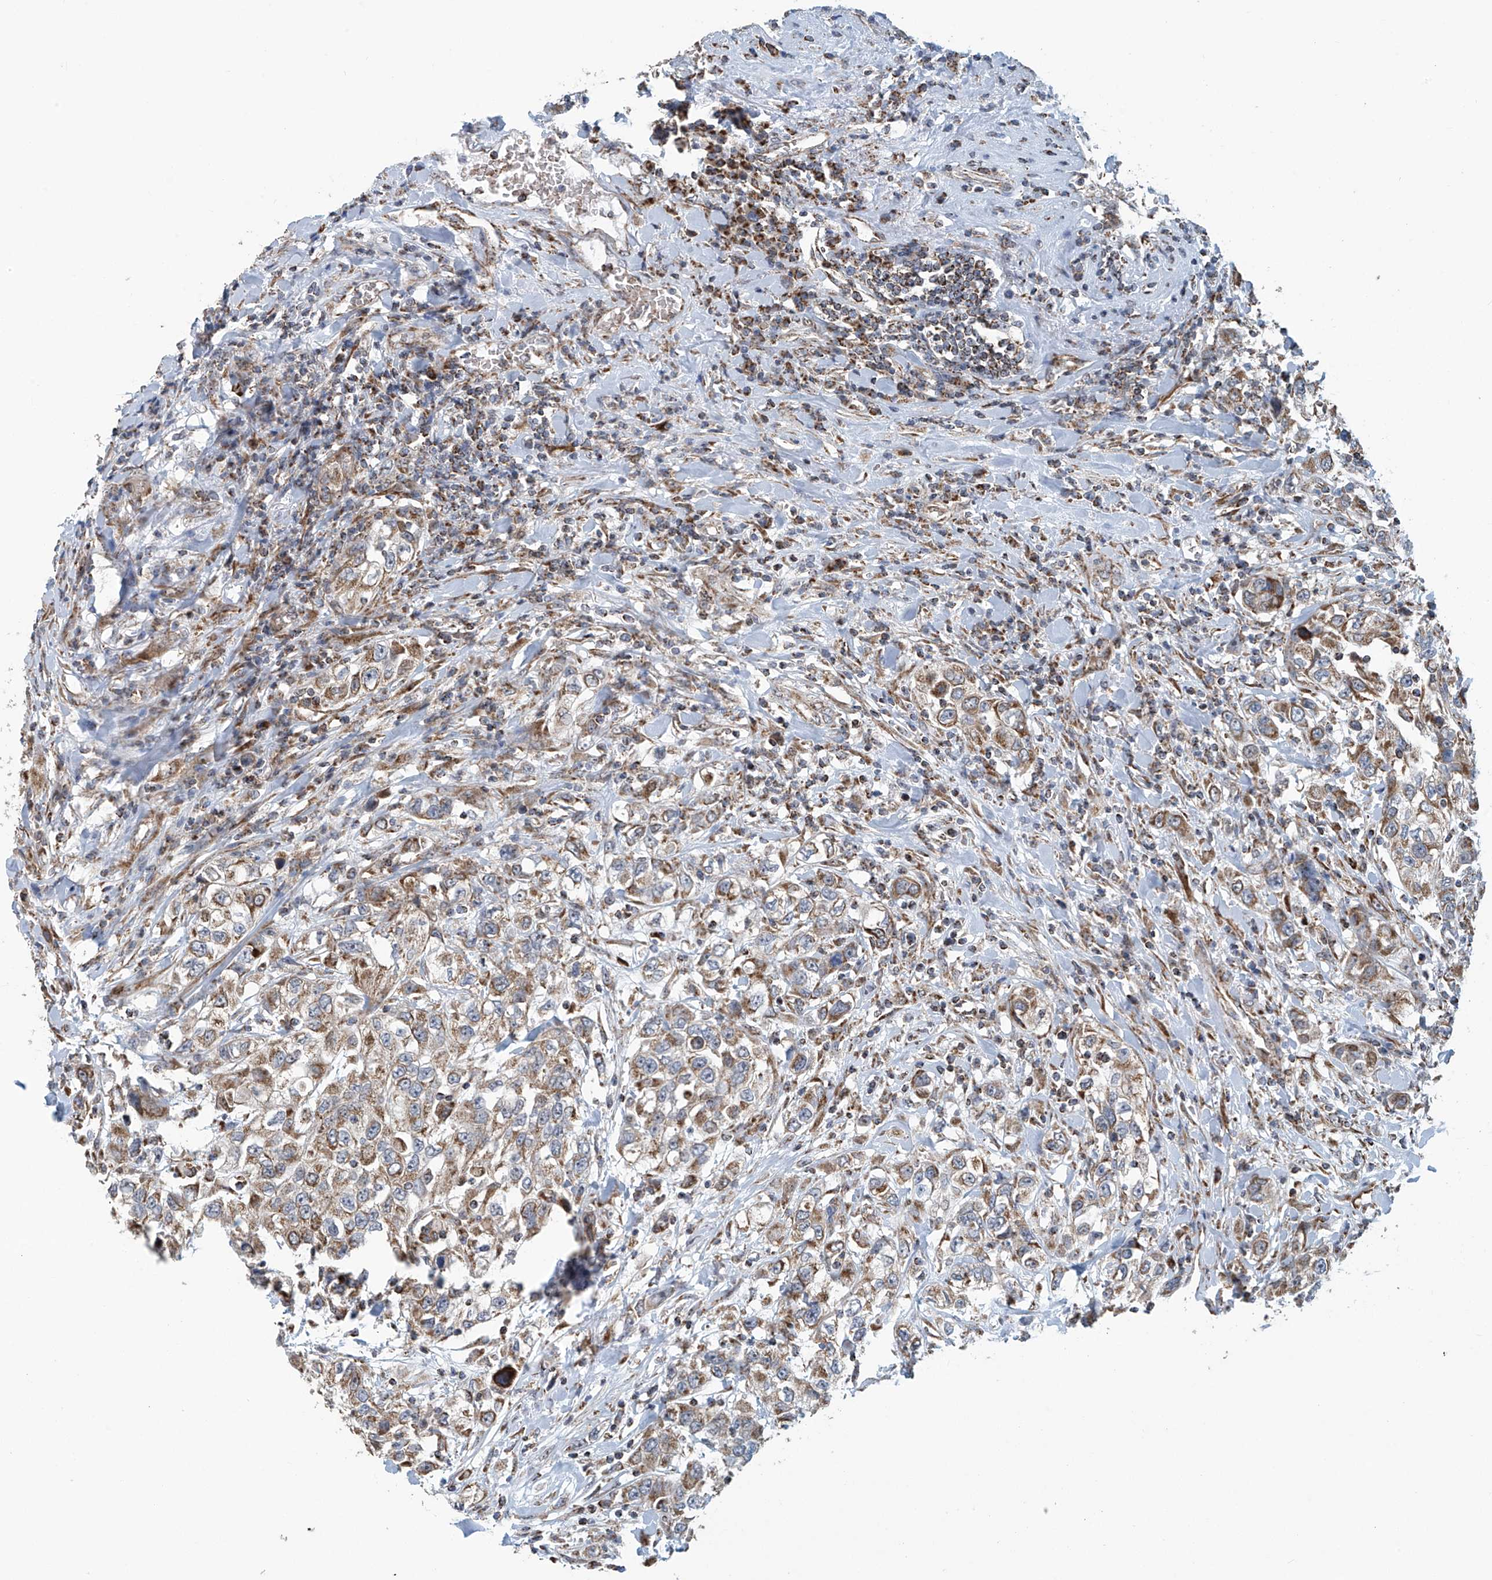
{"staining": {"intensity": "moderate", "quantity": ">75%", "location": "cytoplasmic/membranous"}, "tissue": "urothelial cancer", "cell_type": "Tumor cells", "image_type": "cancer", "snomed": [{"axis": "morphology", "description": "Urothelial carcinoma, High grade"}, {"axis": "topography", "description": "Urinary bladder"}], "caption": "Approximately >75% of tumor cells in human urothelial cancer exhibit moderate cytoplasmic/membranous protein expression as visualized by brown immunohistochemical staining.", "gene": "COMMD1", "patient": {"sex": "female", "age": 80}}